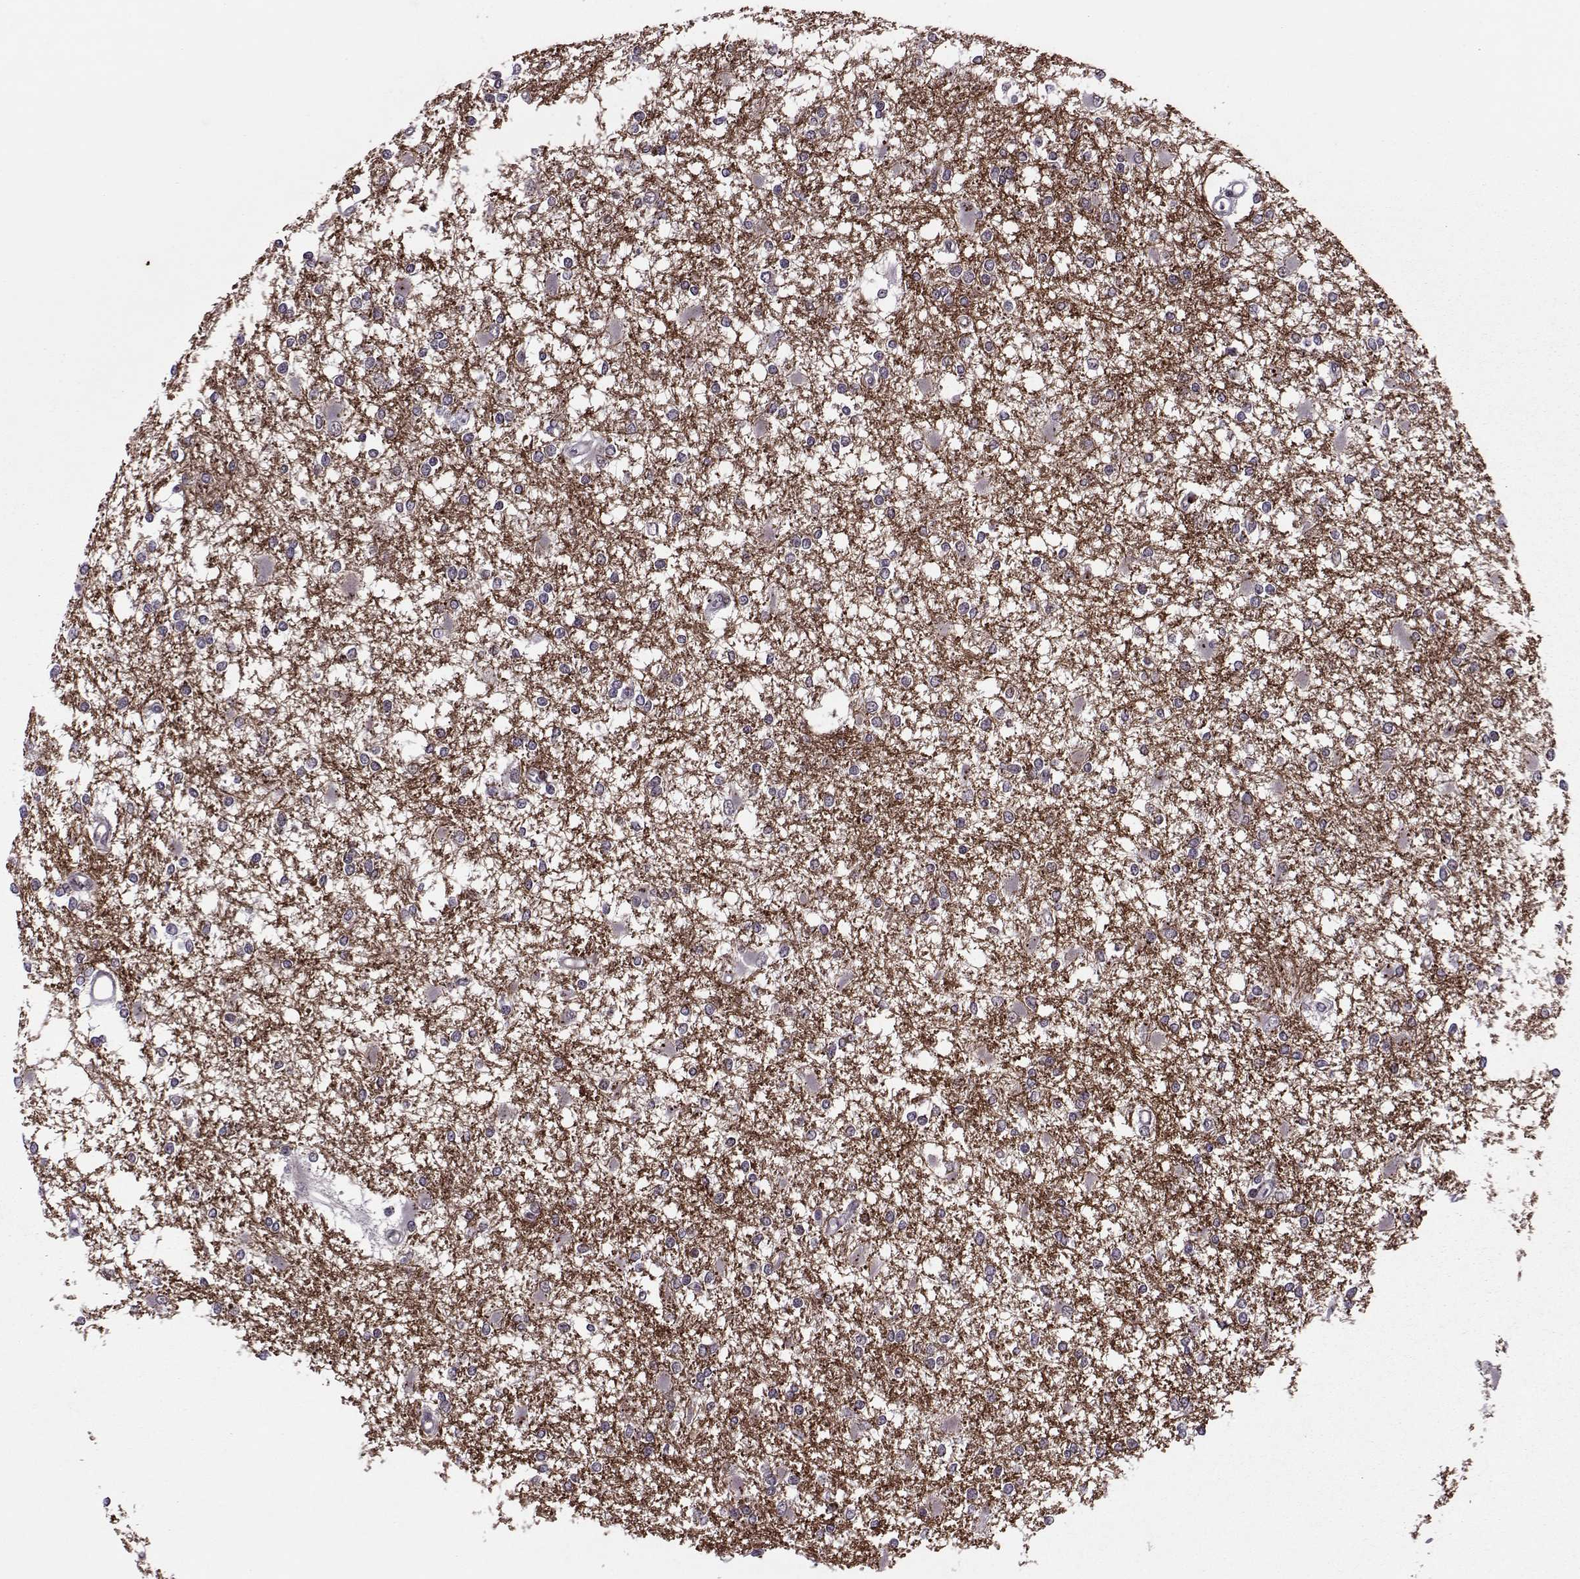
{"staining": {"intensity": "negative", "quantity": "none", "location": "none"}, "tissue": "glioma", "cell_type": "Tumor cells", "image_type": "cancer", "snomed": [{"axis": "morphology", "description": "Glioma, malignant, High grade"}, {"axis": "topography", "description": "Cerebral cortex"}], "caption": "Protein analysis of malignant glioma (high-grade) reveals no significant staining in tumor cells.", "gene": "CDK4", "patient": {"sex": "male", "age": 79}}